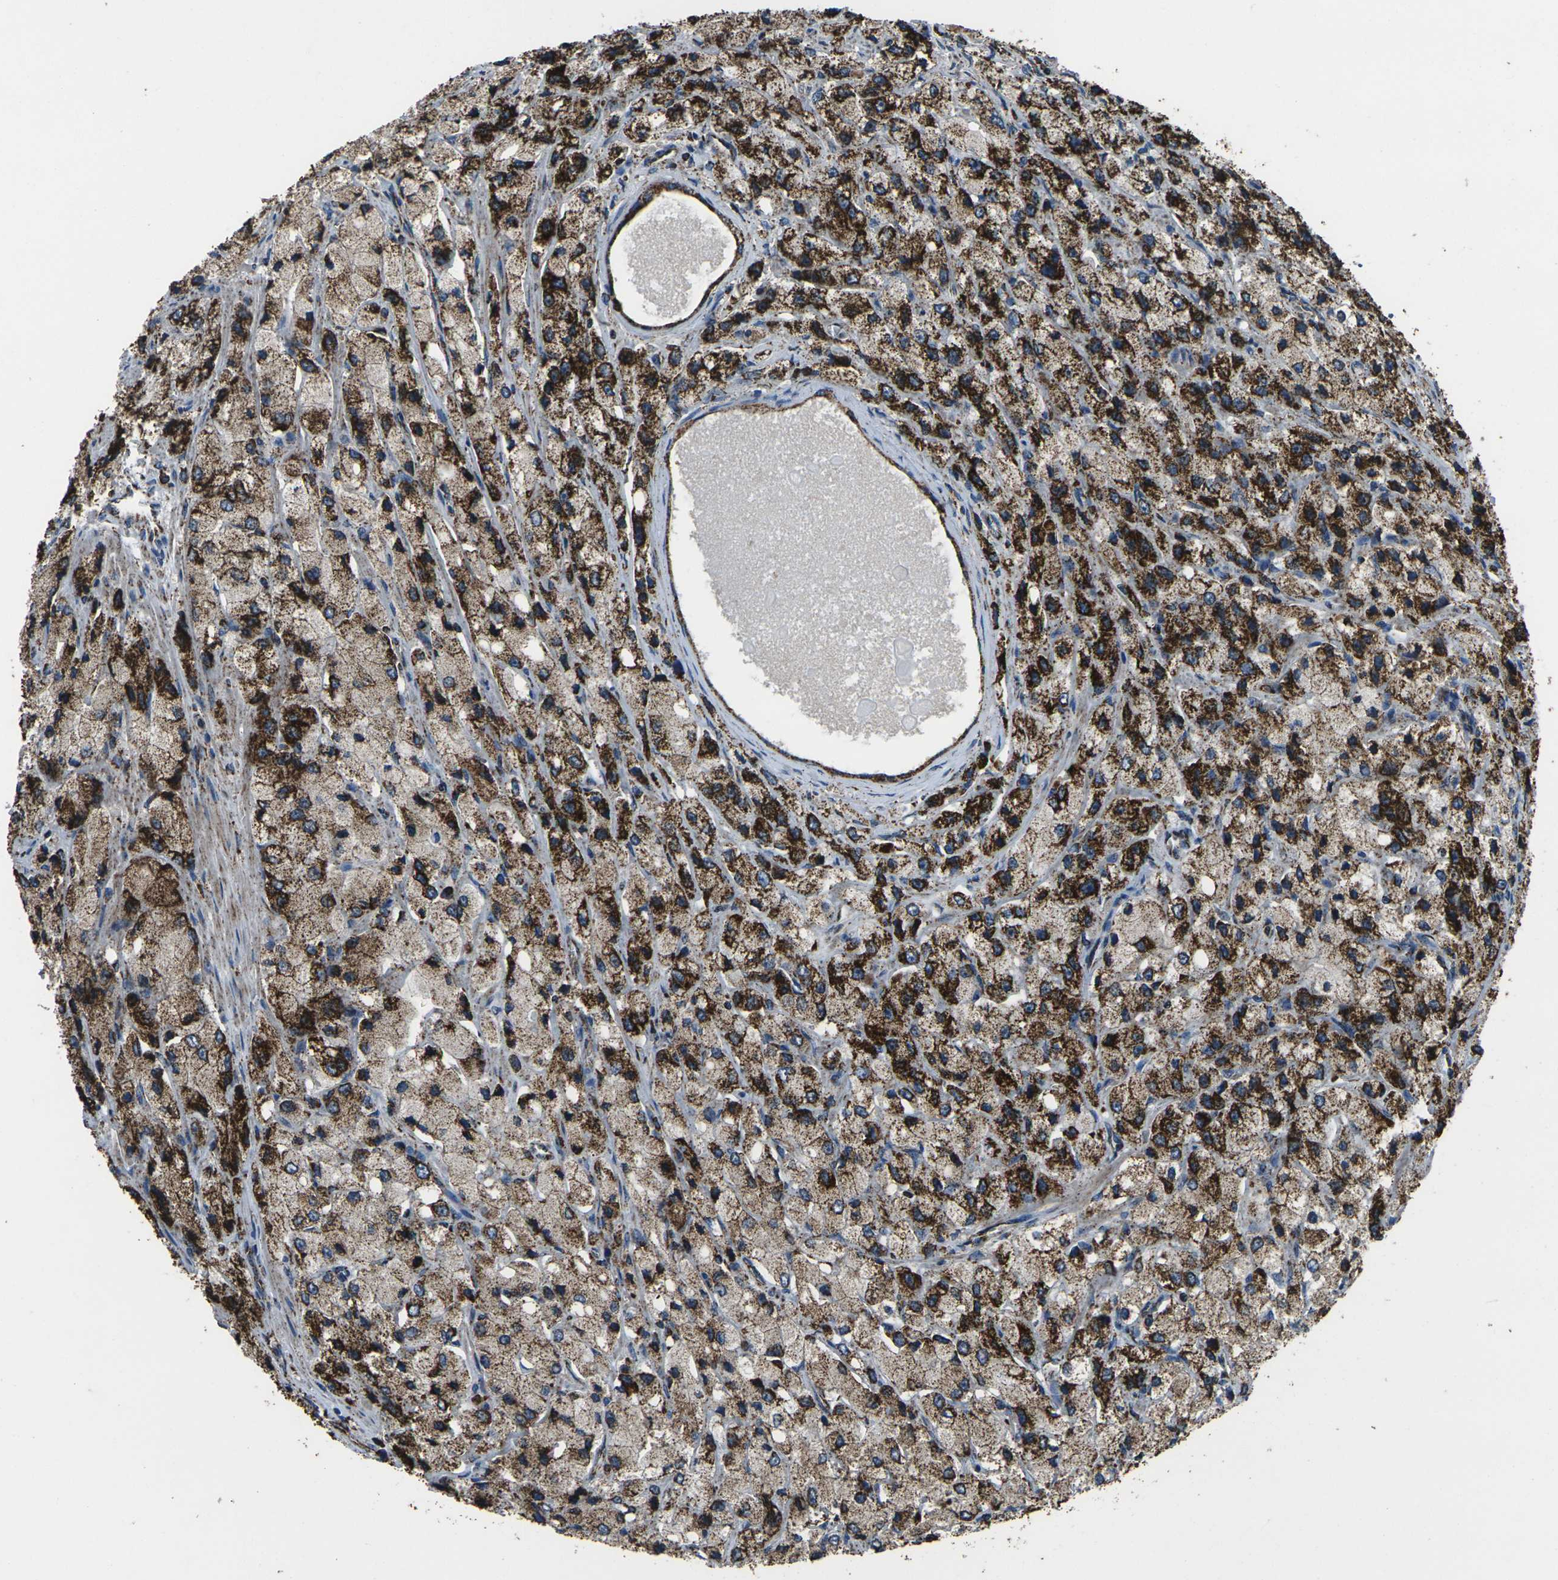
{"staining": {"intensity": "strong", "quantity": ">75%", "location": "cytoplasmic/membranous"}, "tissue": "prostate cancer", "cell_type": "Tumor cells", "image_type": "cancer", "snomed": [{"axis": "morphology", "description": "Adenocarcinoma, High grade"}, {"axis": "topography", "description": "Prostate"}], "caption": "A histopathology image of human high-grade adenocarcinoma (prostate) stained for a protein displays strong cytoplasmic/membranous brown staining in tumor cells.", "gene": "KLHL5", "patient": {"sex": "male", "age": 58}}